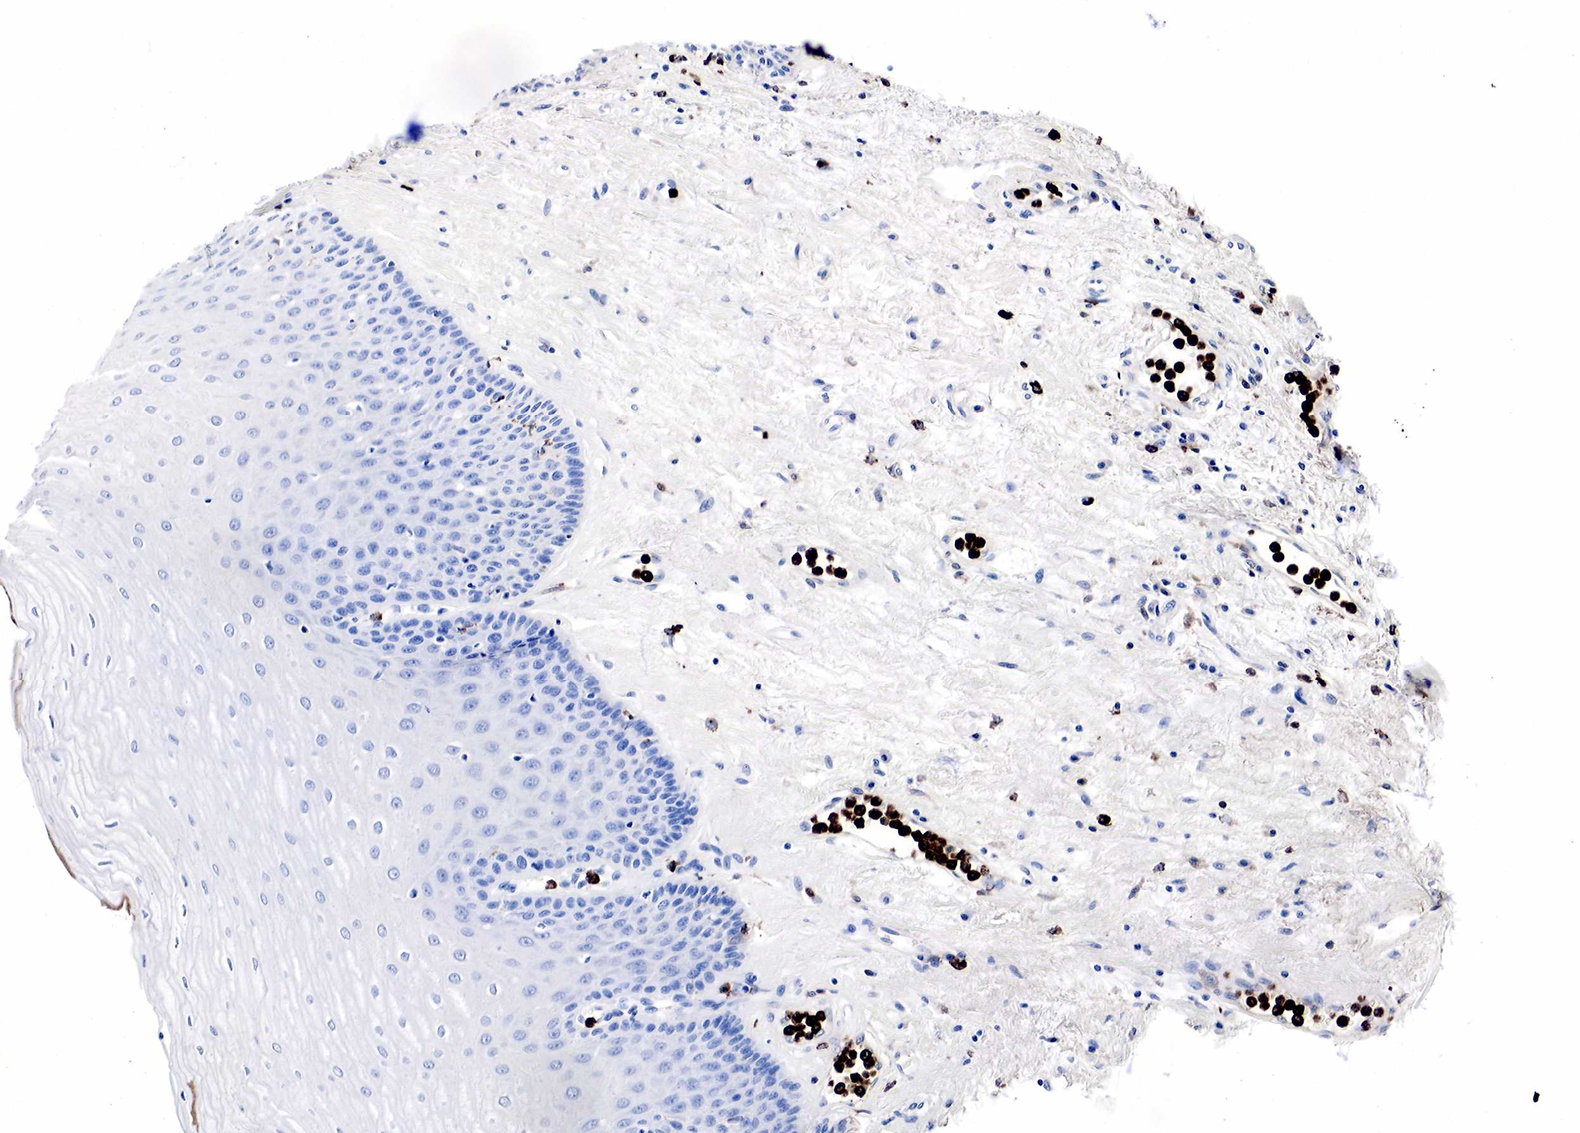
{"staining": {"intensity": "negative", "quantity": "none", "location": "none"}, "tissue": "esophagus", "cell_type": "Squamous epithelial cells", "image_type": "normal", "snomed": [{"axis": "morphology", "description": "Normal tissue, NOS"}, {"axis": "topography", "description": "Esophagus"}], "caption": "A high-resolution histopathology image shows IHC staining of unremarkable esophagus, which exhibits no significant positivity in squamous epithelial cells.", "gene": "LYZ", "patient": {"sex": "male", "age": 65}}